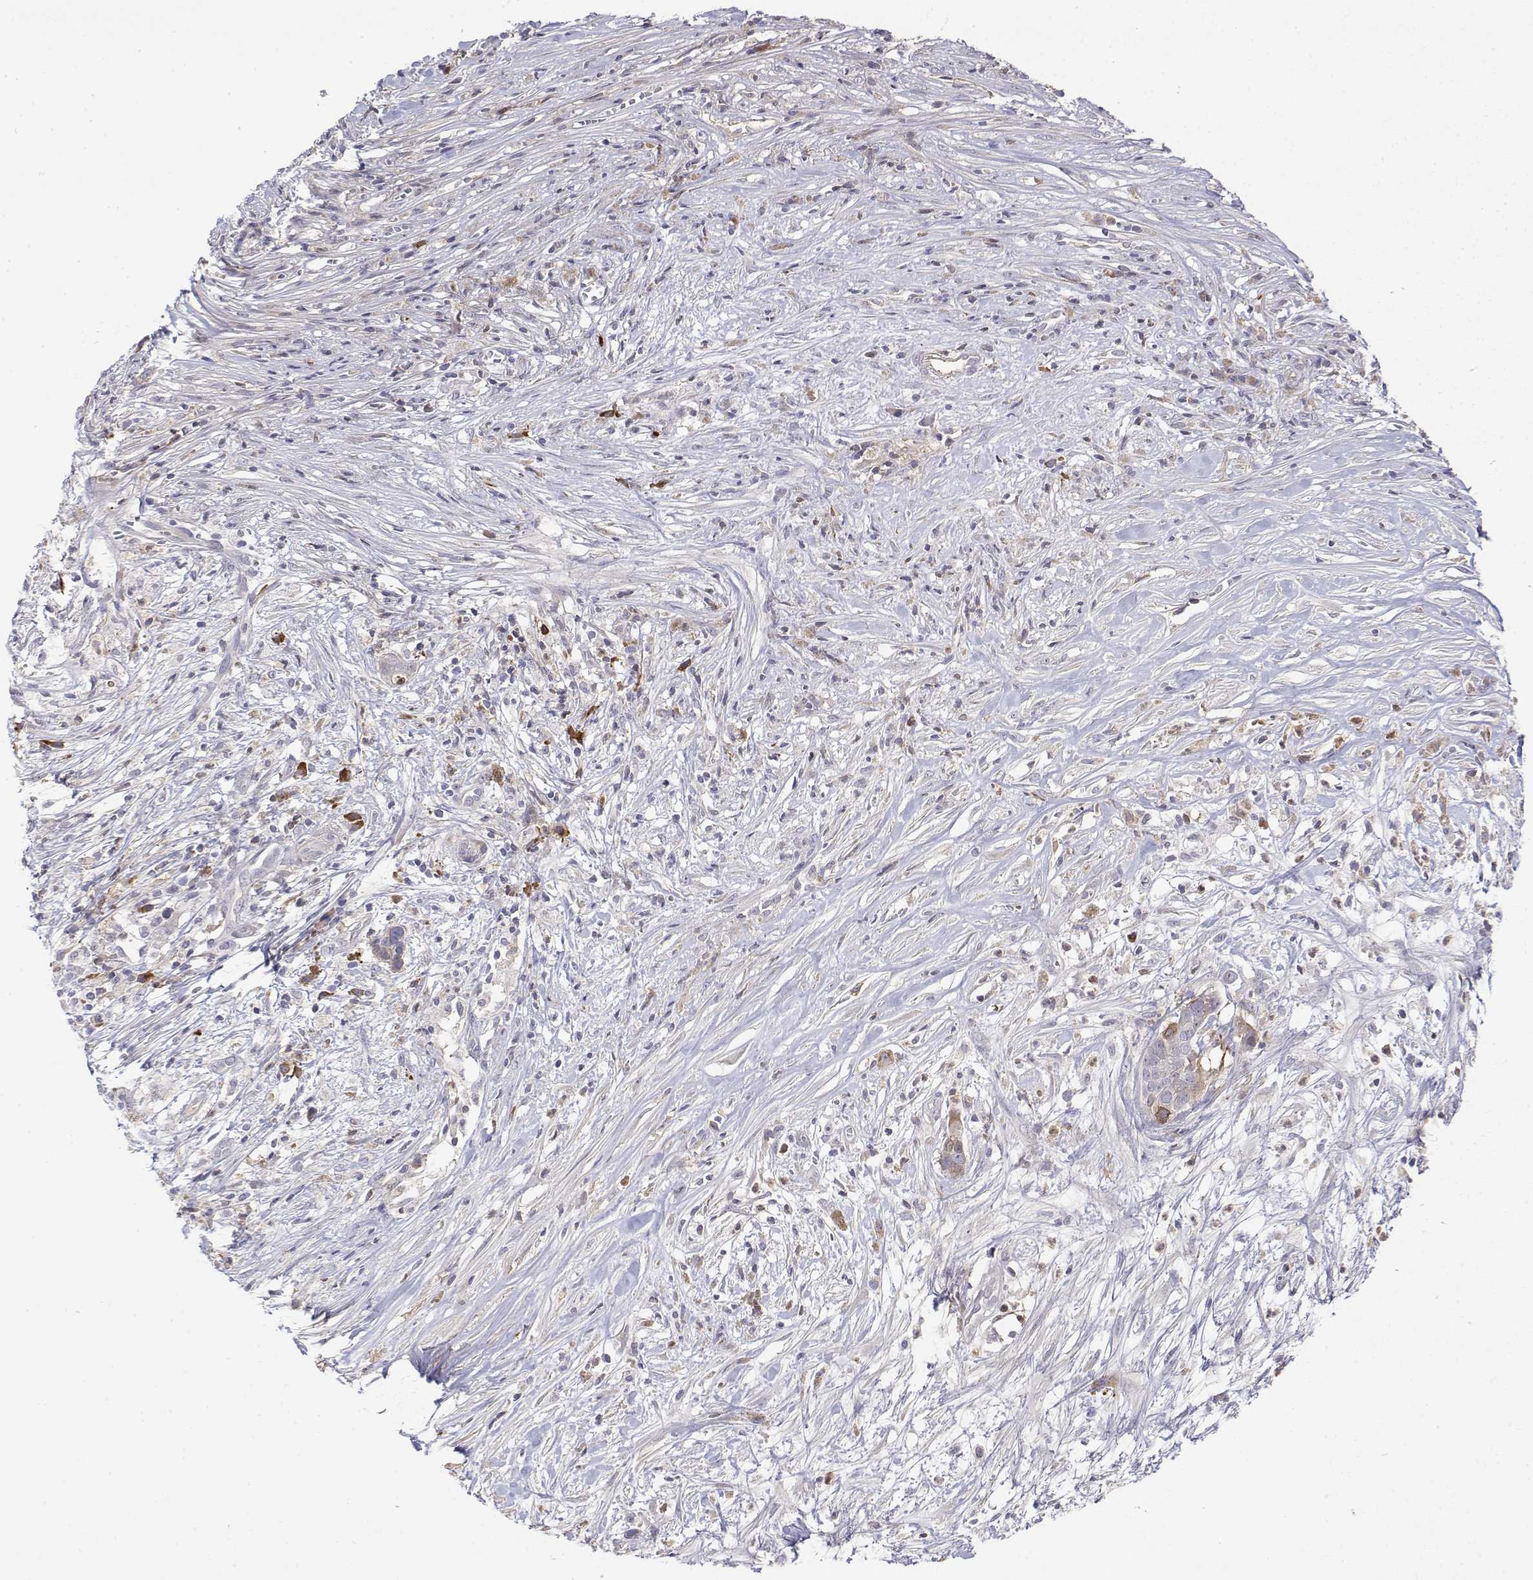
{"staining": {"intensity": "negative", "quantity": "none", "location": "none"}, "tissue": "pancreatic cancer", "cell_type": "Tumor cells", "image_type": "cancer", "snomed": [{"axis": "morphology", "description": "Adenocarcinoma, NOS"}, {"axis": "topography", "description": "Pancreas"}], "caption": "There is no significant positivity in tumor cells of adenocarcinoma (pancreatic).", "gene": "IGFBP4", "patient": {"sex": "male", "age": 61}}